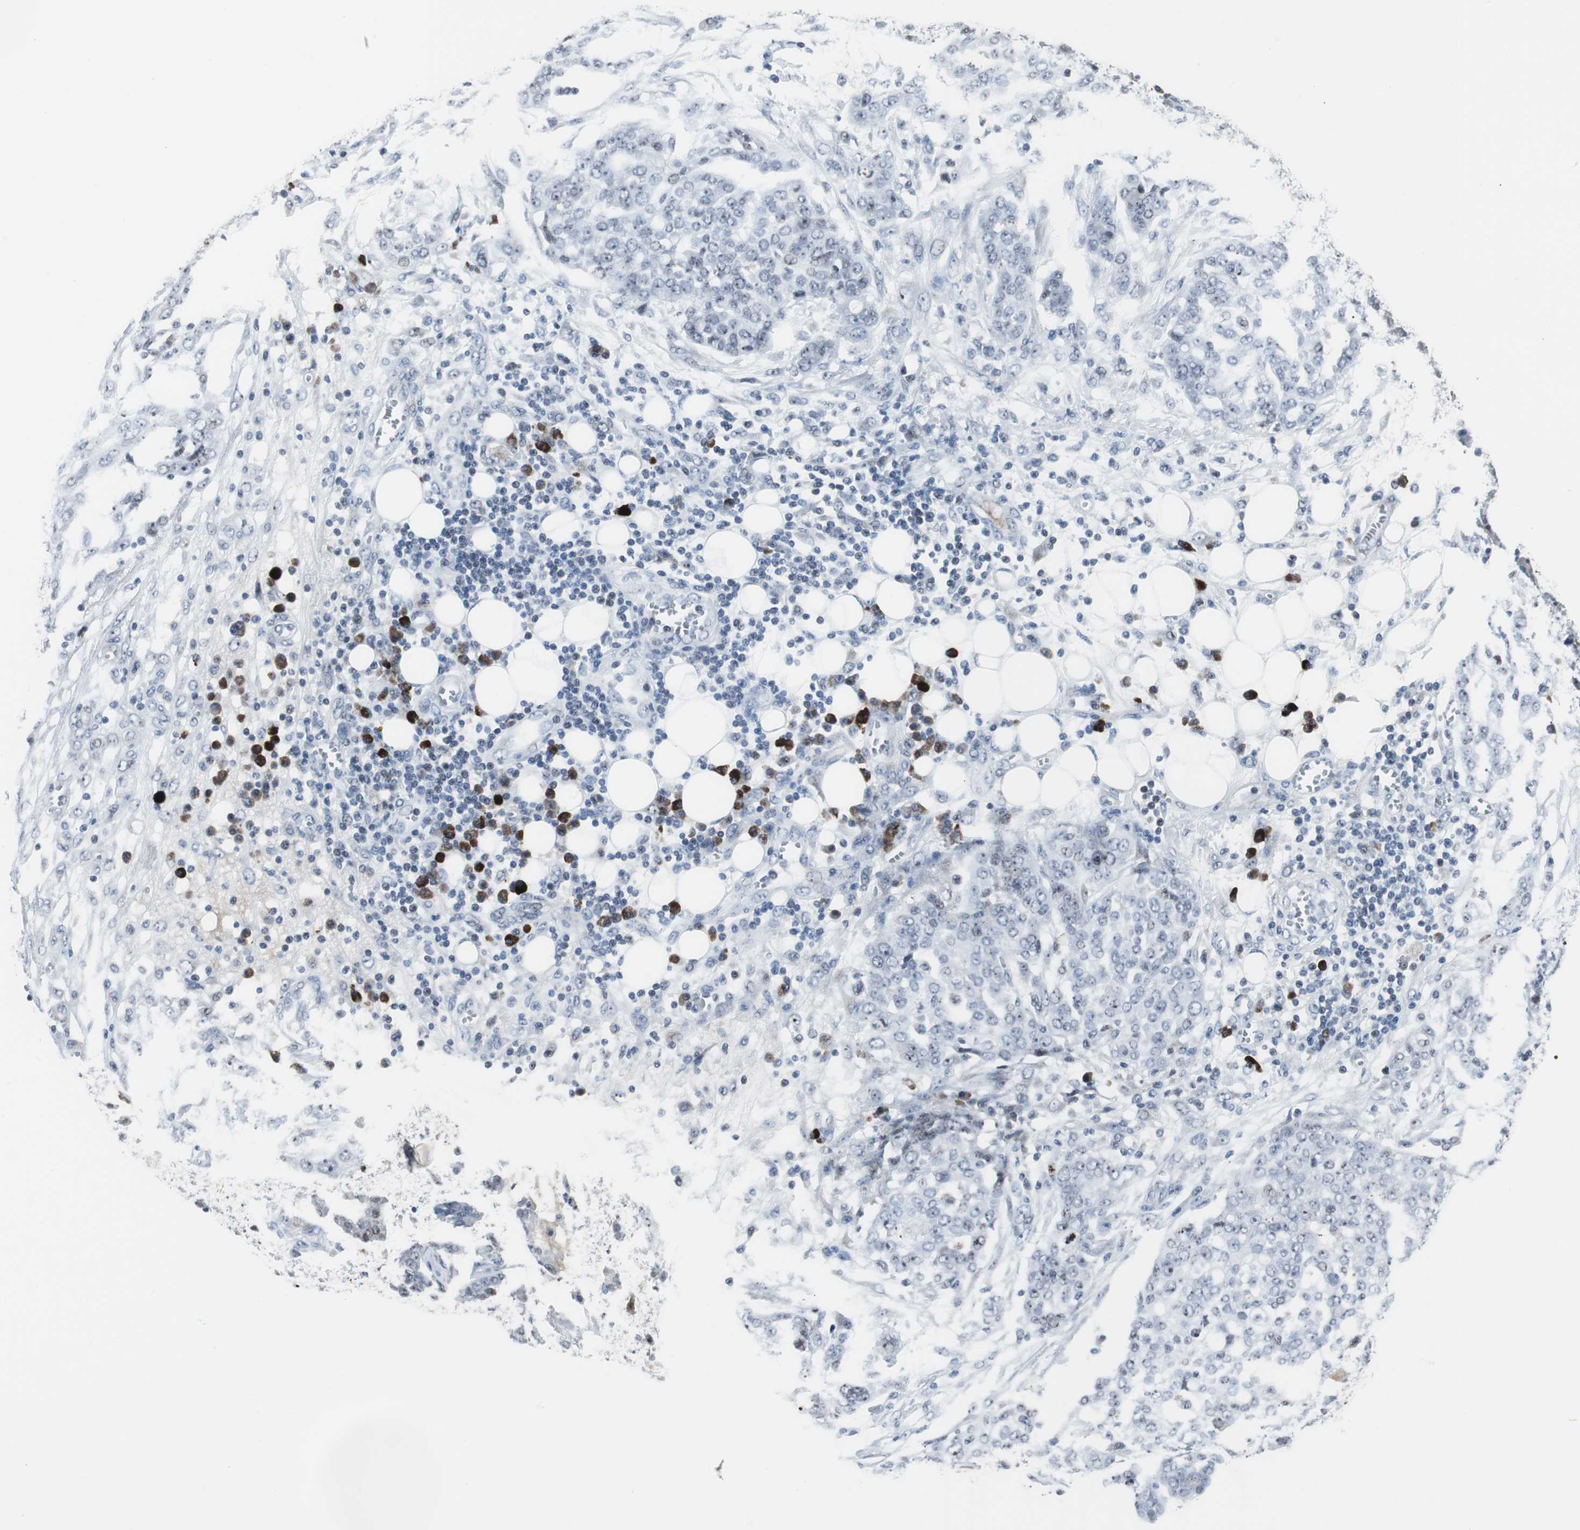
{"staining": {"intensity": "negative", "quantity": "none", "location": "none"}, "tissue": "ovarian cancer", "cell_type": "Tumor cells", "image_type": "cancer", "snomed": [{"axis": "morphology", "description": "Cystadenocarcinoma, serous, NOS"}, {"axis": "topography", "description": "Soft tissue"}, {"axis": "topography", "description": "Ovary"}], "caption": "An immunohistochemistry photomicrograph of ovarian cancer (serous cystadenocarcinoma) is shown. There is no staining in tumor cells of ovarian cancer (serous cystadenocarcinoma).", "gene": "DOK1", "patient": {"sex": "female", "age": 57}}